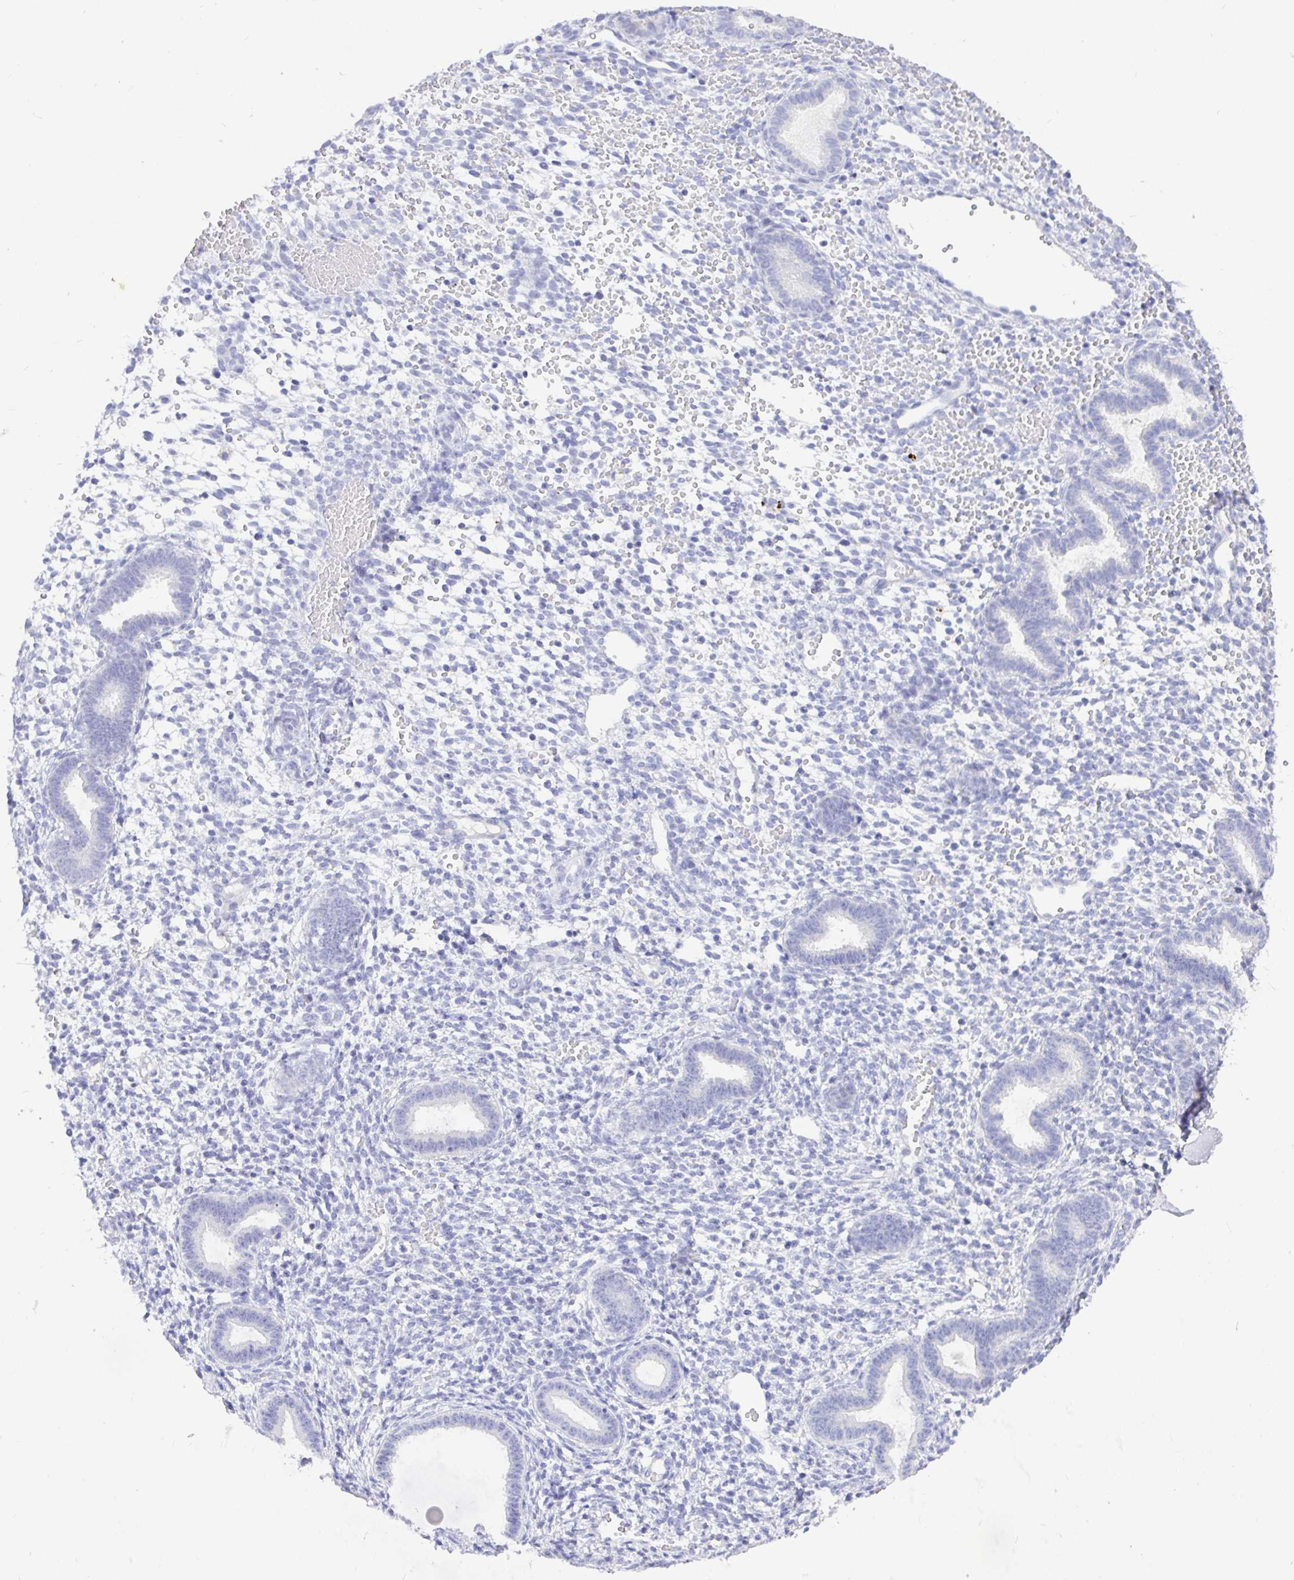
{"staining": {"intensity": "negative", "quantity": "none", "location": "none"}, "tissue": "endometrium", "cell_type": "Cells in endometrial stroma", "image_type": "normal", "snomed": [{"axis": "morphology", "description": "Normal tissue, NOS"}, {"axis": "topography", "description": "Endometrium"}], "caption": "Cells in endometrial stroma are negative for brown protein staining in unremarkable endometrium. (Stains: DAB immunohistochemistry with hematoxylin counter stain, Microscopy: brightfield microscopy at high magnification).", "gene": "TPTE", "patient": {"sex": "female", "age": 36}}